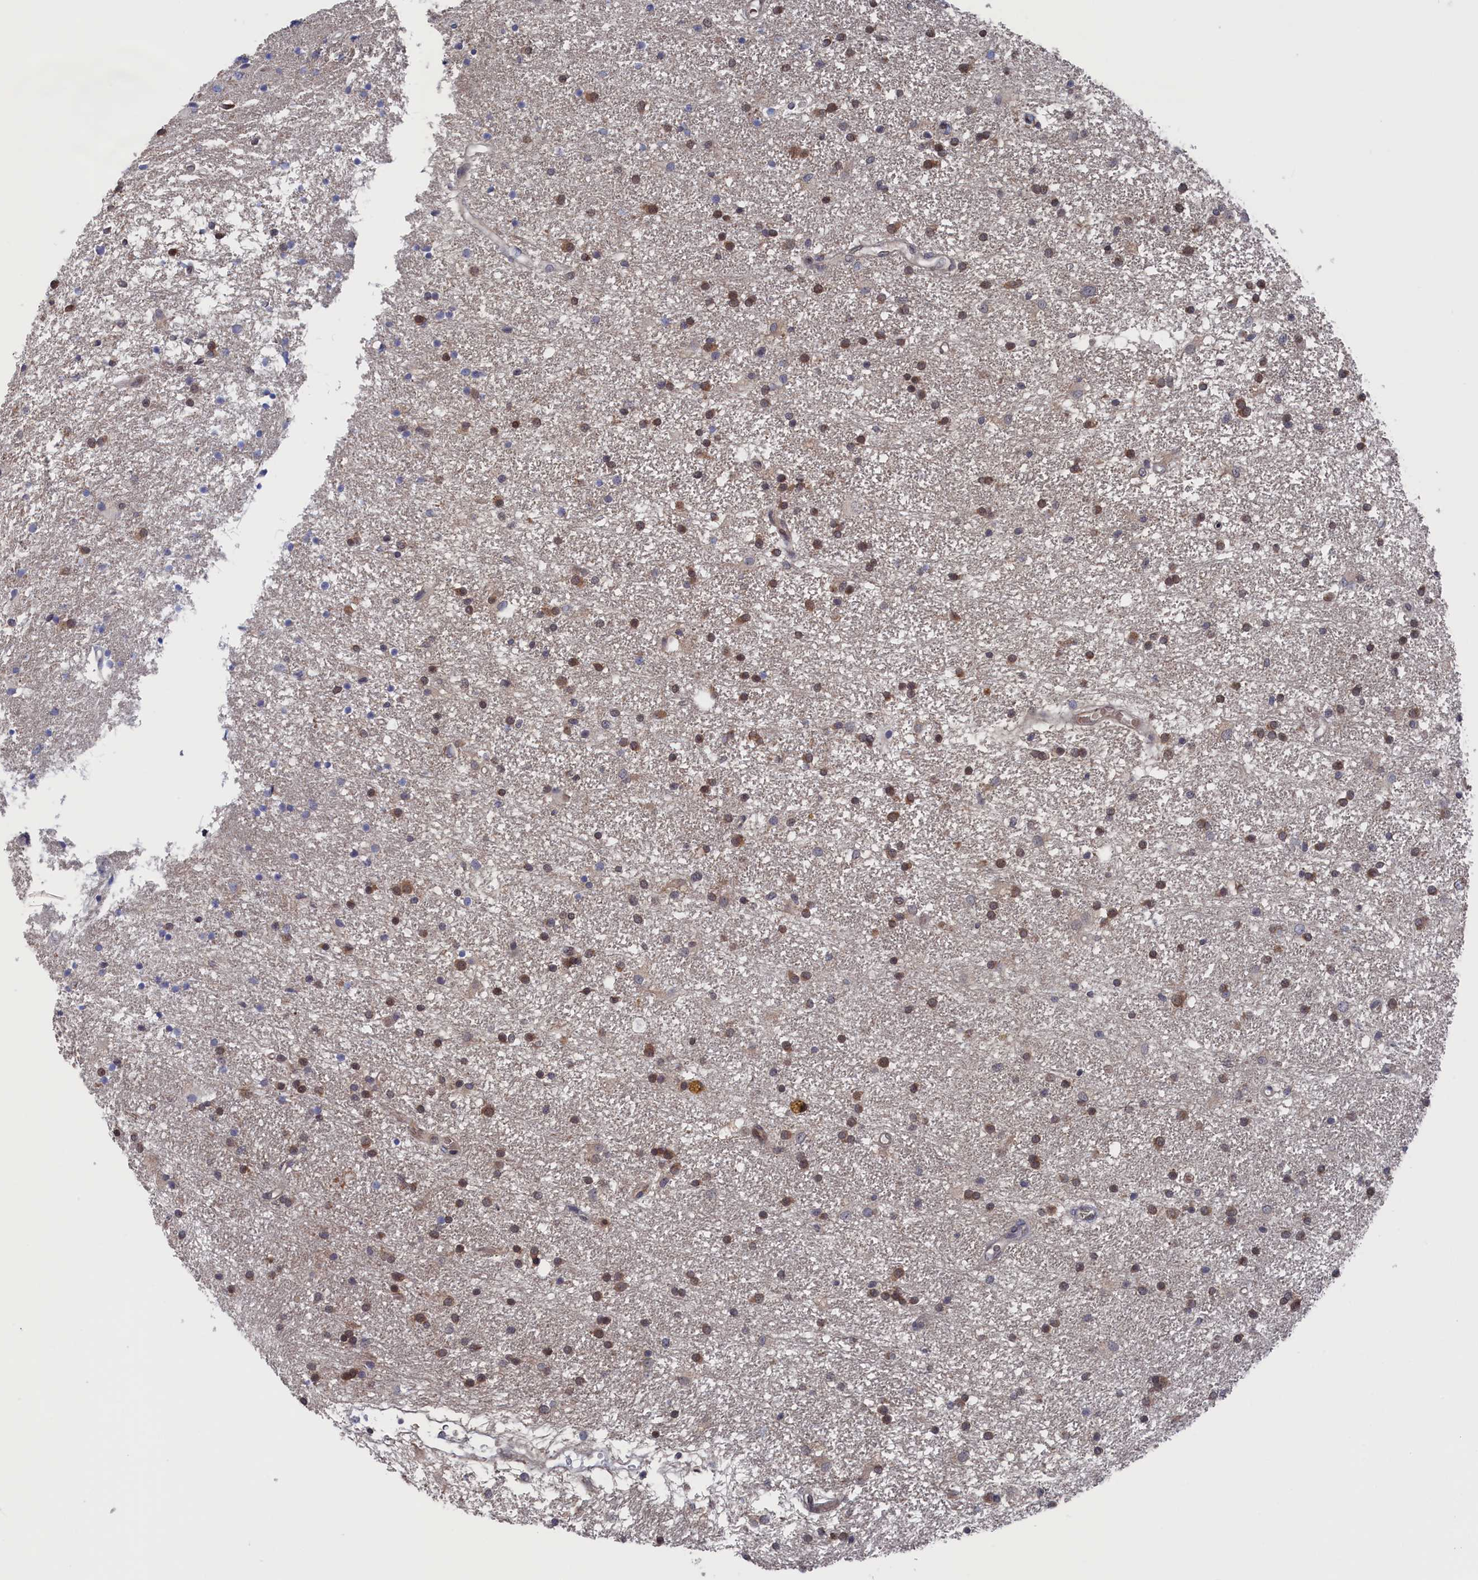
{"staining": {"intensity": "moderate", "quantity": "25%-75%", "location": "cytoplasmic/membranous,nuclear"}, "tissue": "glioma", "cell_type": "Tumor cells", "image_type": "cancer", "snomed": [{"axis": "morphology", "description": "Glioma, malignant, High grade"}, {"axis": "topography", "description": "Brain"}], "caption": "A brown stain labels moderate cytoplasmic/membranous and nuclear expression of a protein in malignant high-grade glioma tumor cells.", "gene": "NUTF2", "patient": {"sex": "male", "age": 77}}